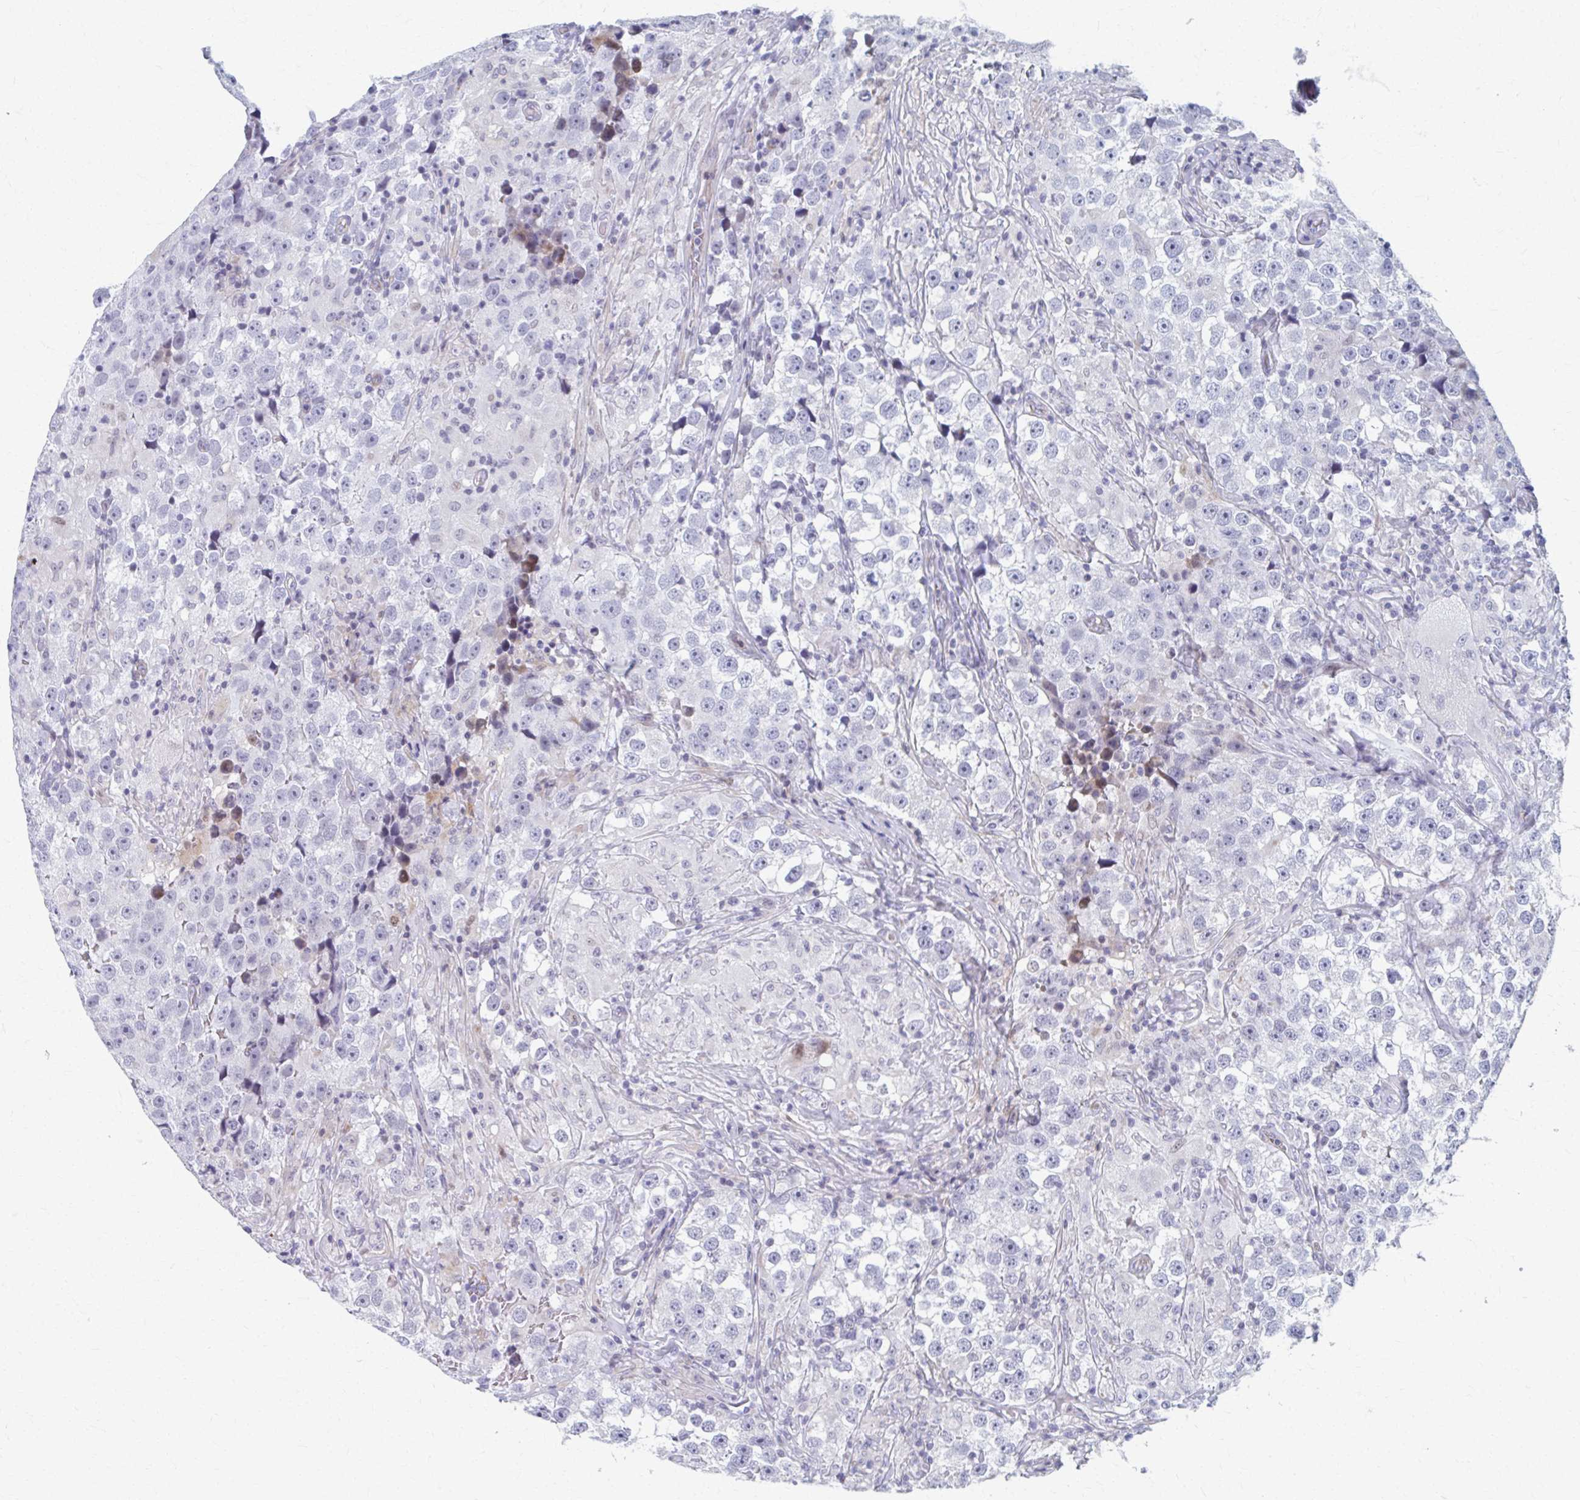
{"staining": {"intensity": "weak", "quantity": "<25%", "location": "cytoplasmic/membranous"}, "tissue": "testis cancer", "cell_type": "Tumor cells", "image_type": "cancer", "snomed": [{"axis": "morphology", "description": "Seminoma, NOS"}, {"axis": "topography", "description": "Testis"}], "caption": "An image of human seminoma (testis) is negative for staining in tumor cells.", "gene": "ABHD16B", "patient": {"sex": "male", "age": 46}}